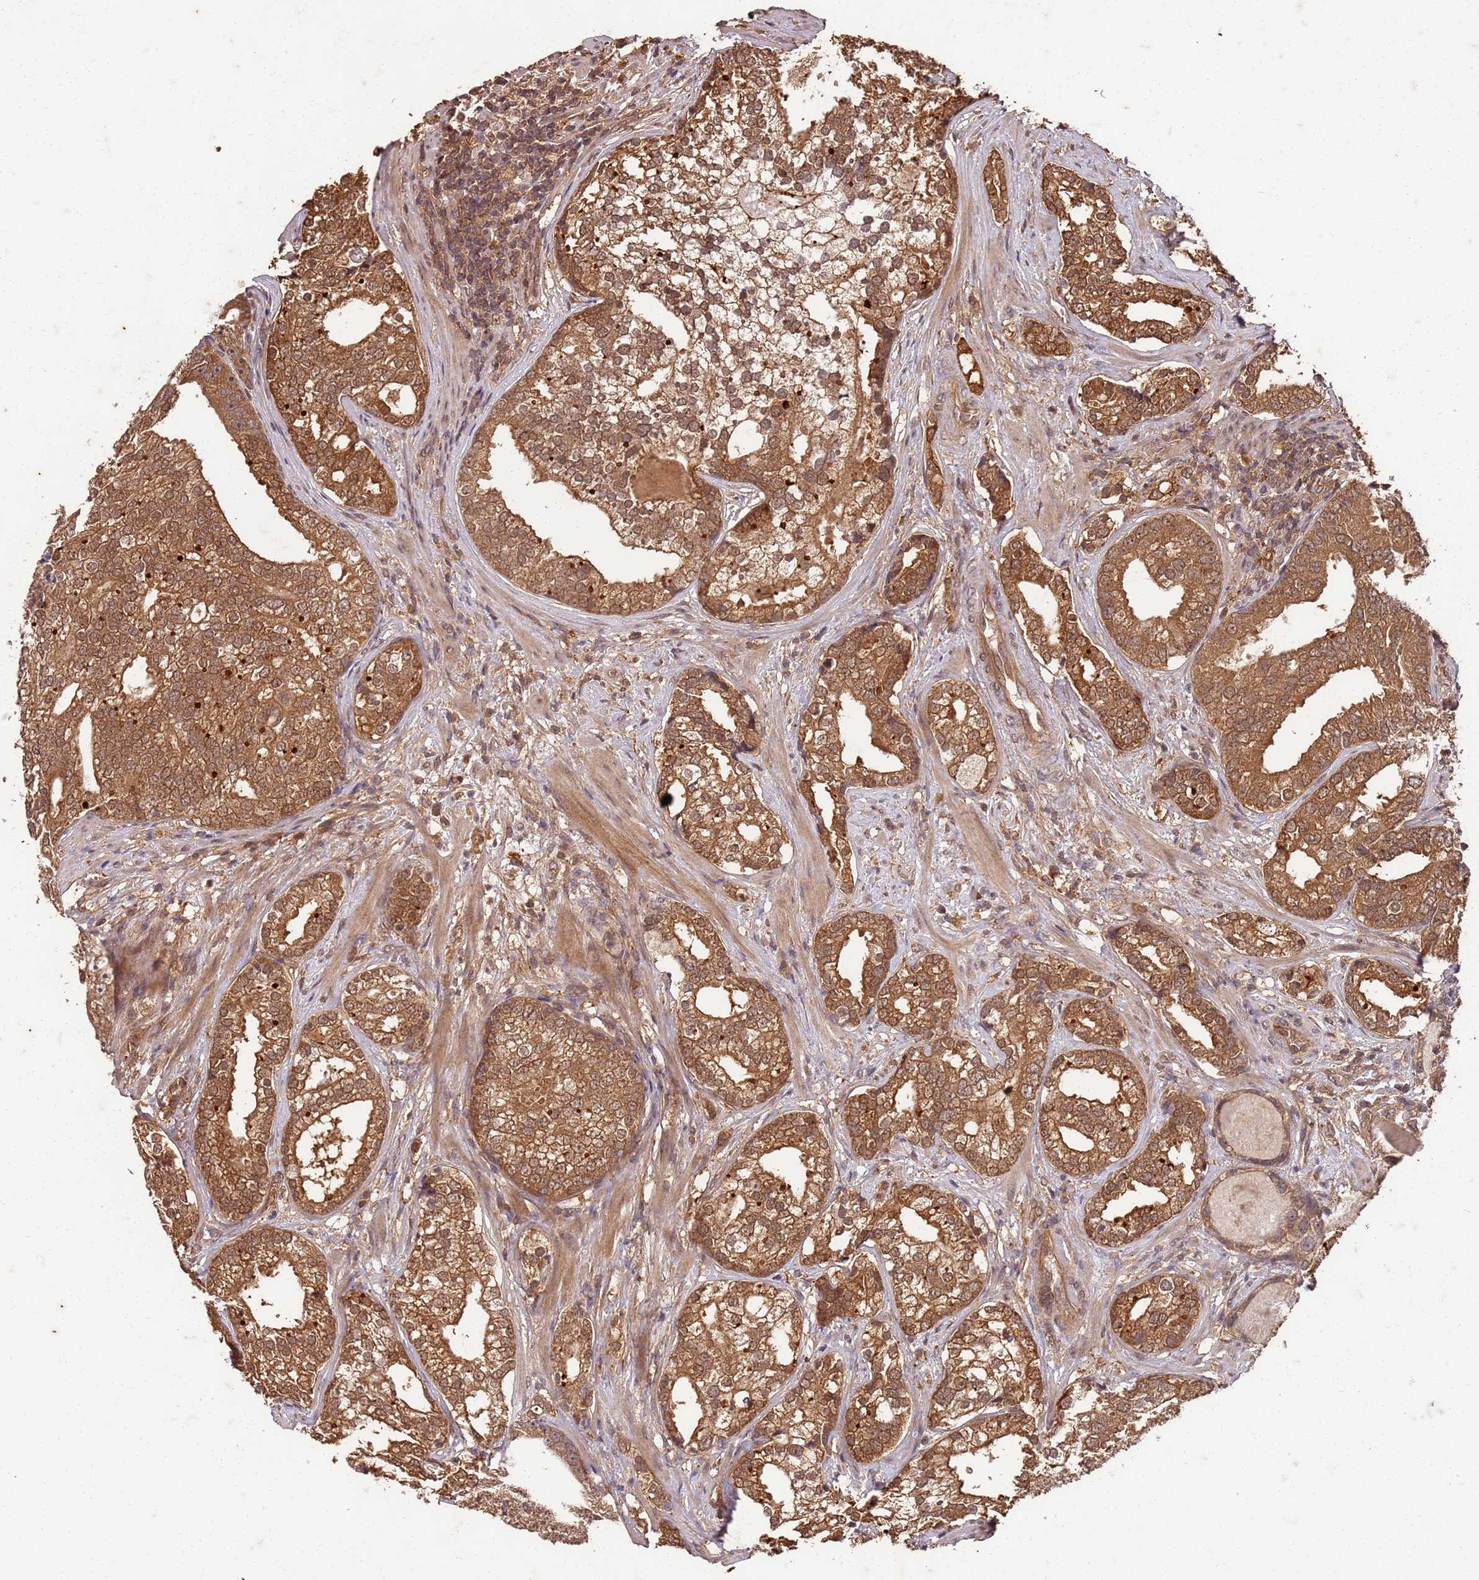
{"staining": {"intensity": "strong", "quantity": ">75%", "location": "cytoplasmic/membranous,nuclear"}, "tissue": "prostate cancer", "cell_type": "Tumor cells", "image_type": "cancer", "snomed": [{"axis": "morphology", "description": "Adenocarcinoma, High grade"}, {"axis": "topography", "description": "Prostate"}], "caption": "Adenocarcinoma (high-grade) (prostate) stained with DAB immunohistochemistry (IHC) demonstrates high levels of strong cytoplasmic/membranous and nuclear staining in approximately >75% of tumor cells.", "gene": "UBE3A", "patient": {"sex": "male", "age": 75}}